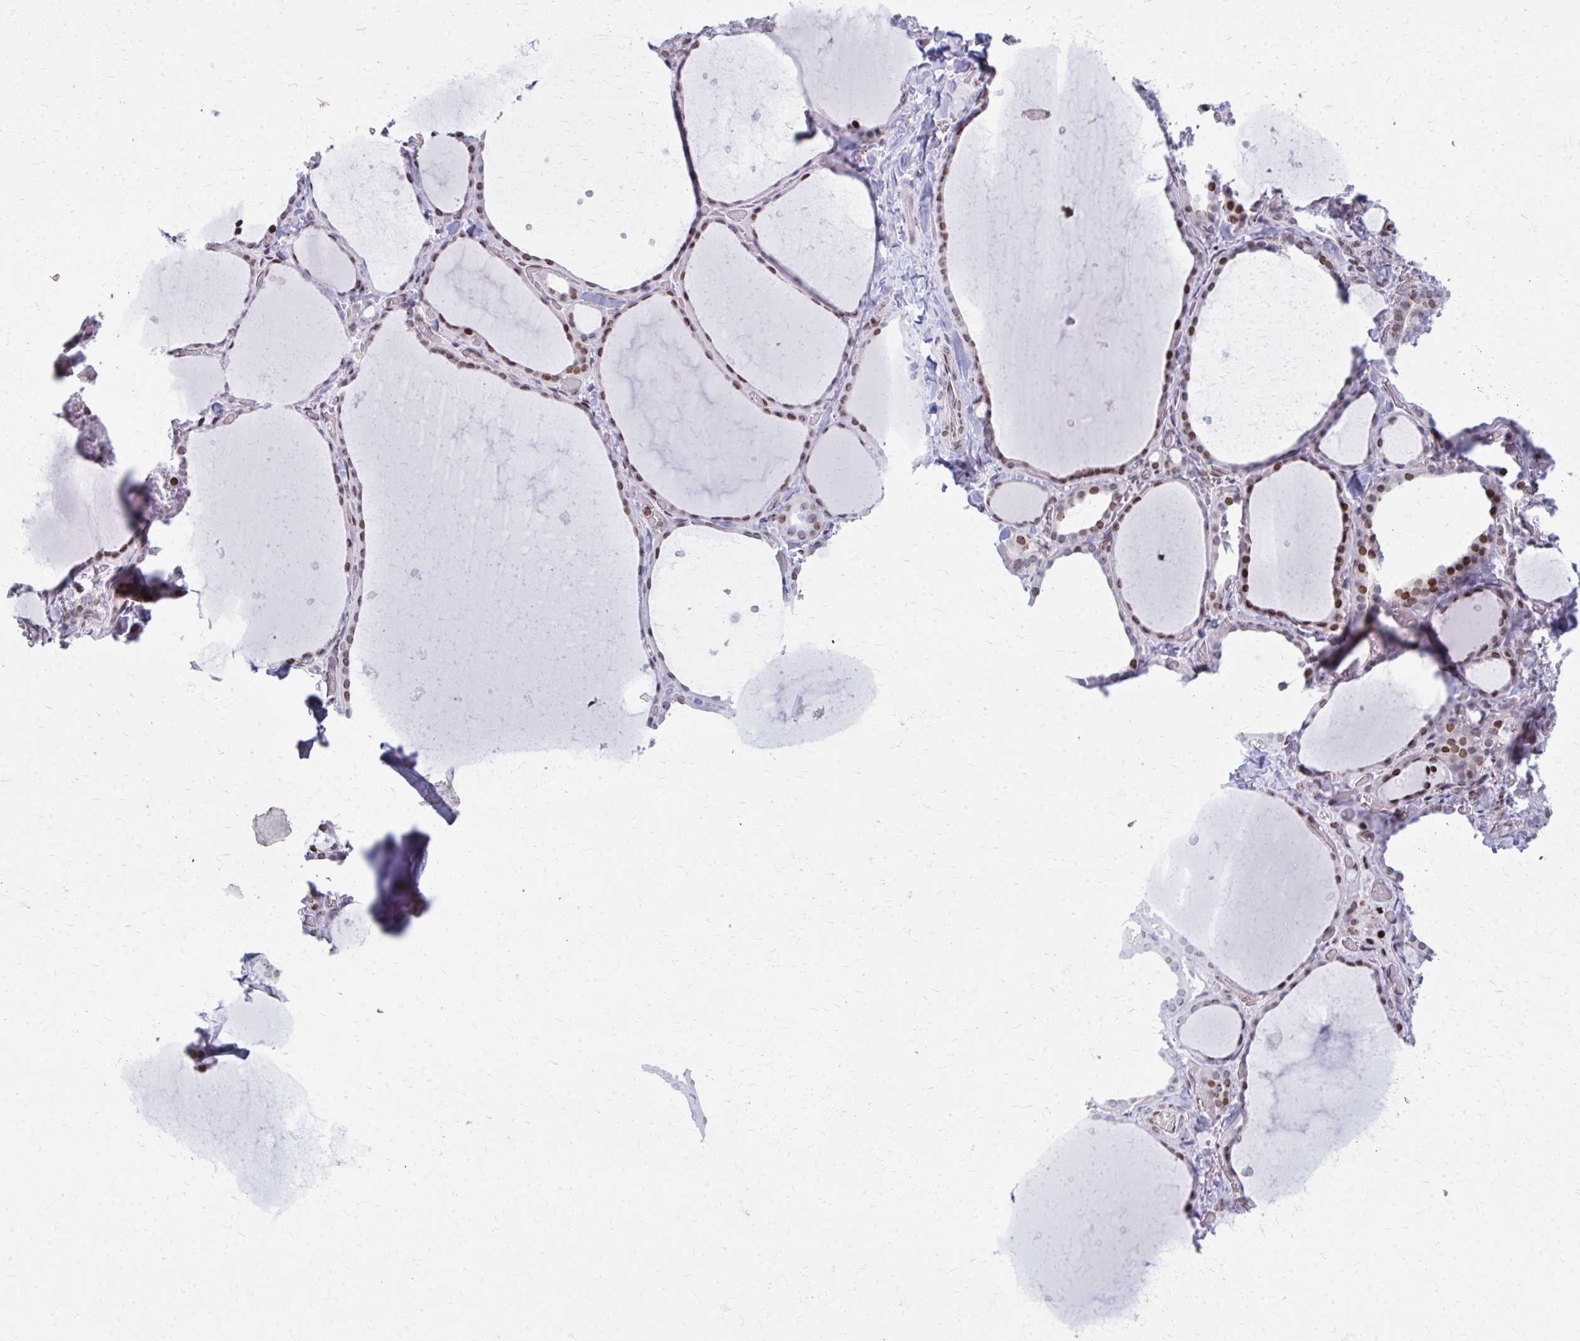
{"staining": {"intensity": "moderate", "quantity": ">75%", "location": "nuclear"}, "tissue": "thyroid gland", "cell_type": "Glandular cells", "image_type": "normal", "snomed": [{"axis": "morphology", "description": "Normal tissue, NOS"}, {"axis": "topography", "description": "Thyroid gland"}], "caption": "Approximately >75% of glandular cells in normal human thyroid gland display moderate nuclear protein staining as visualized by brown immunohistochemical staining.", "gene": "AP5M1", "patient": {"sex": "female", "age": 36}}